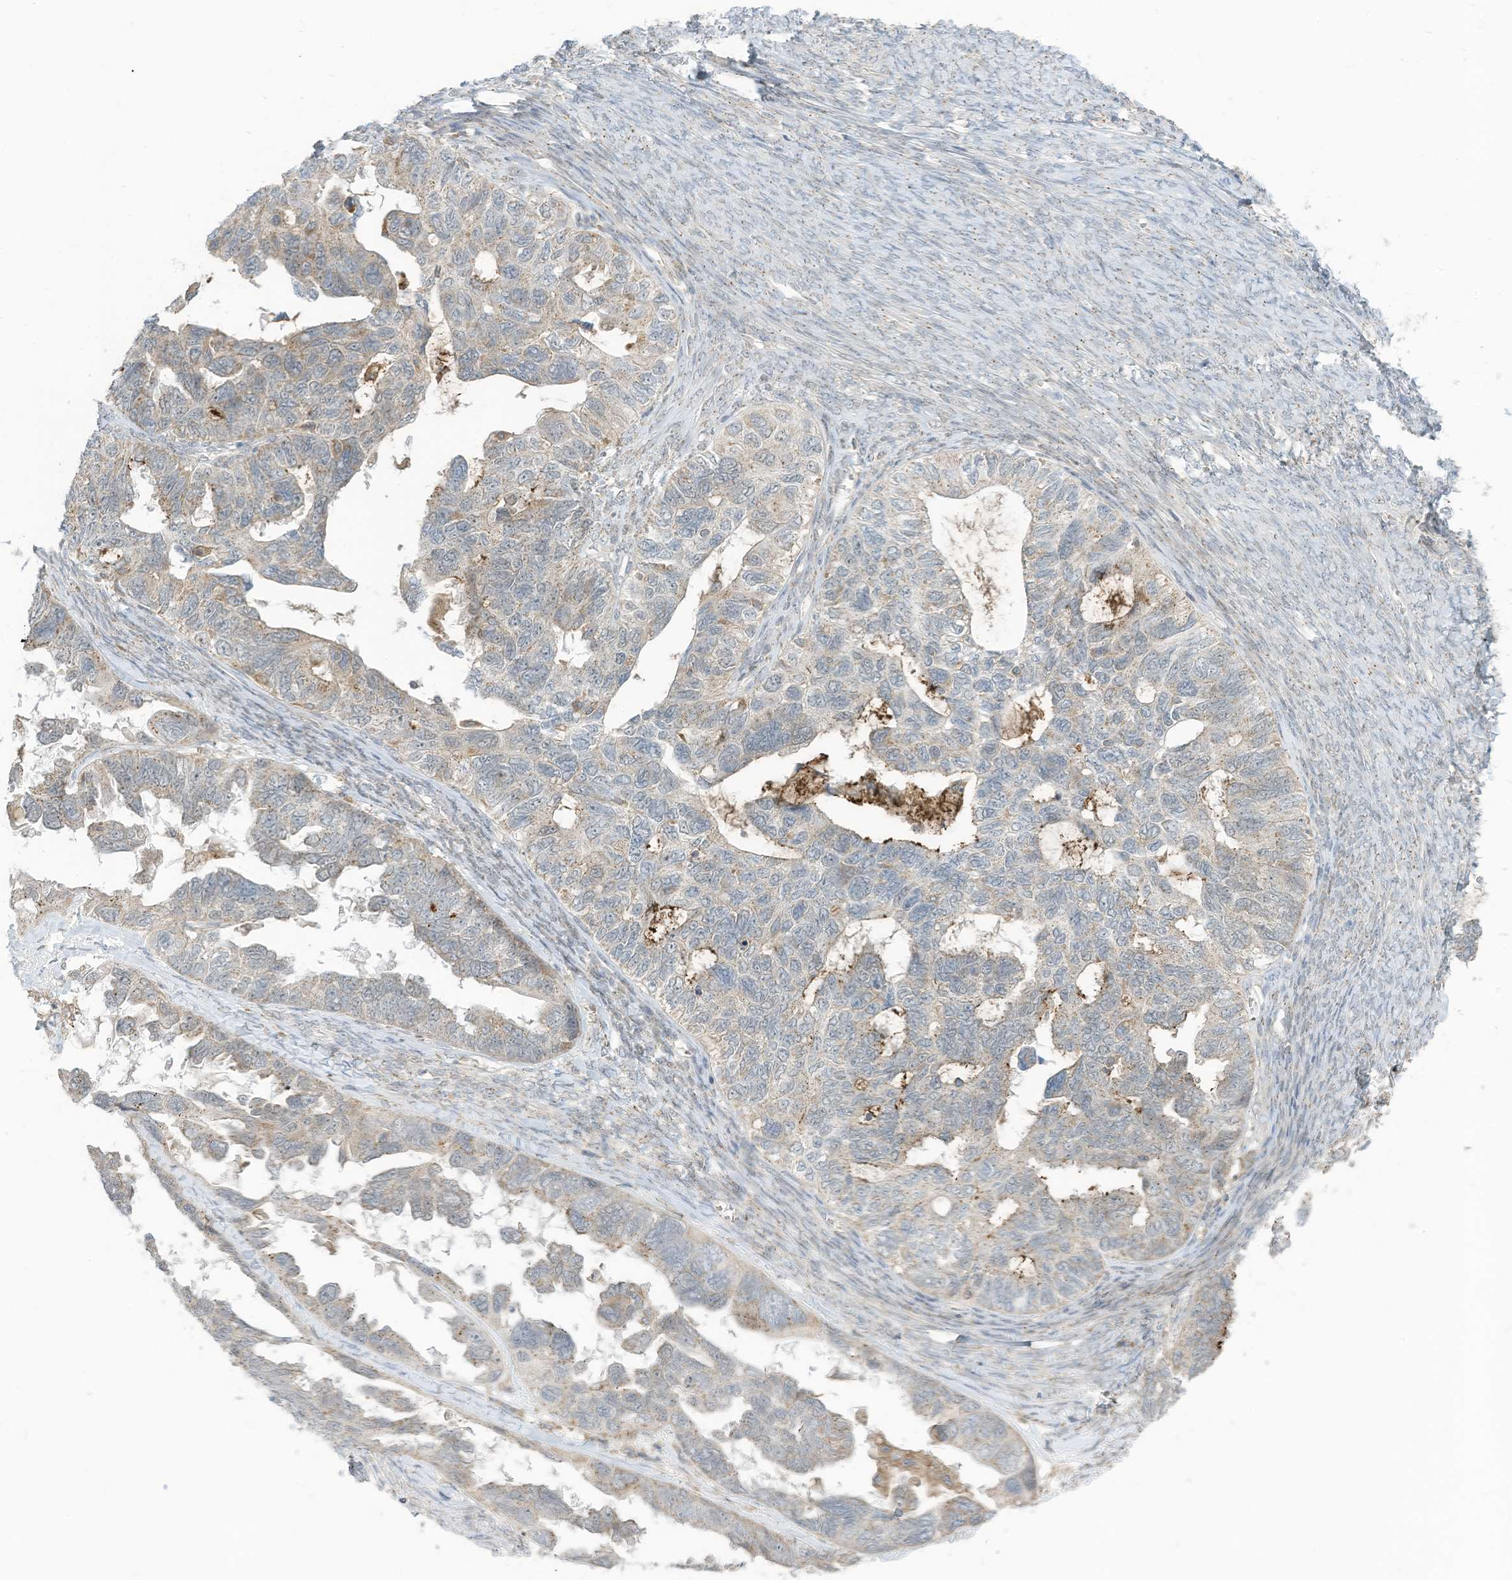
{"staining": {"intensity": "weak", "quantity": "<25%", "location": "cytoplasmic/membranous"}, "tissue": "ovarian cancer", "cell_type": "Tumor cells", "image_type": "cancer", "snomed": [{"axis": "morphology", "description": "Cystadenocarcinoma, serous, NOS"}, {"axis": "topography", "description": "Ovary"}], "caption": "Ovarian cancer was stained to show a protein in brown. There is no significant positivity in tumor cells.", "gene": "PARVG", "patient": {"sex": "female", "age": 79}}